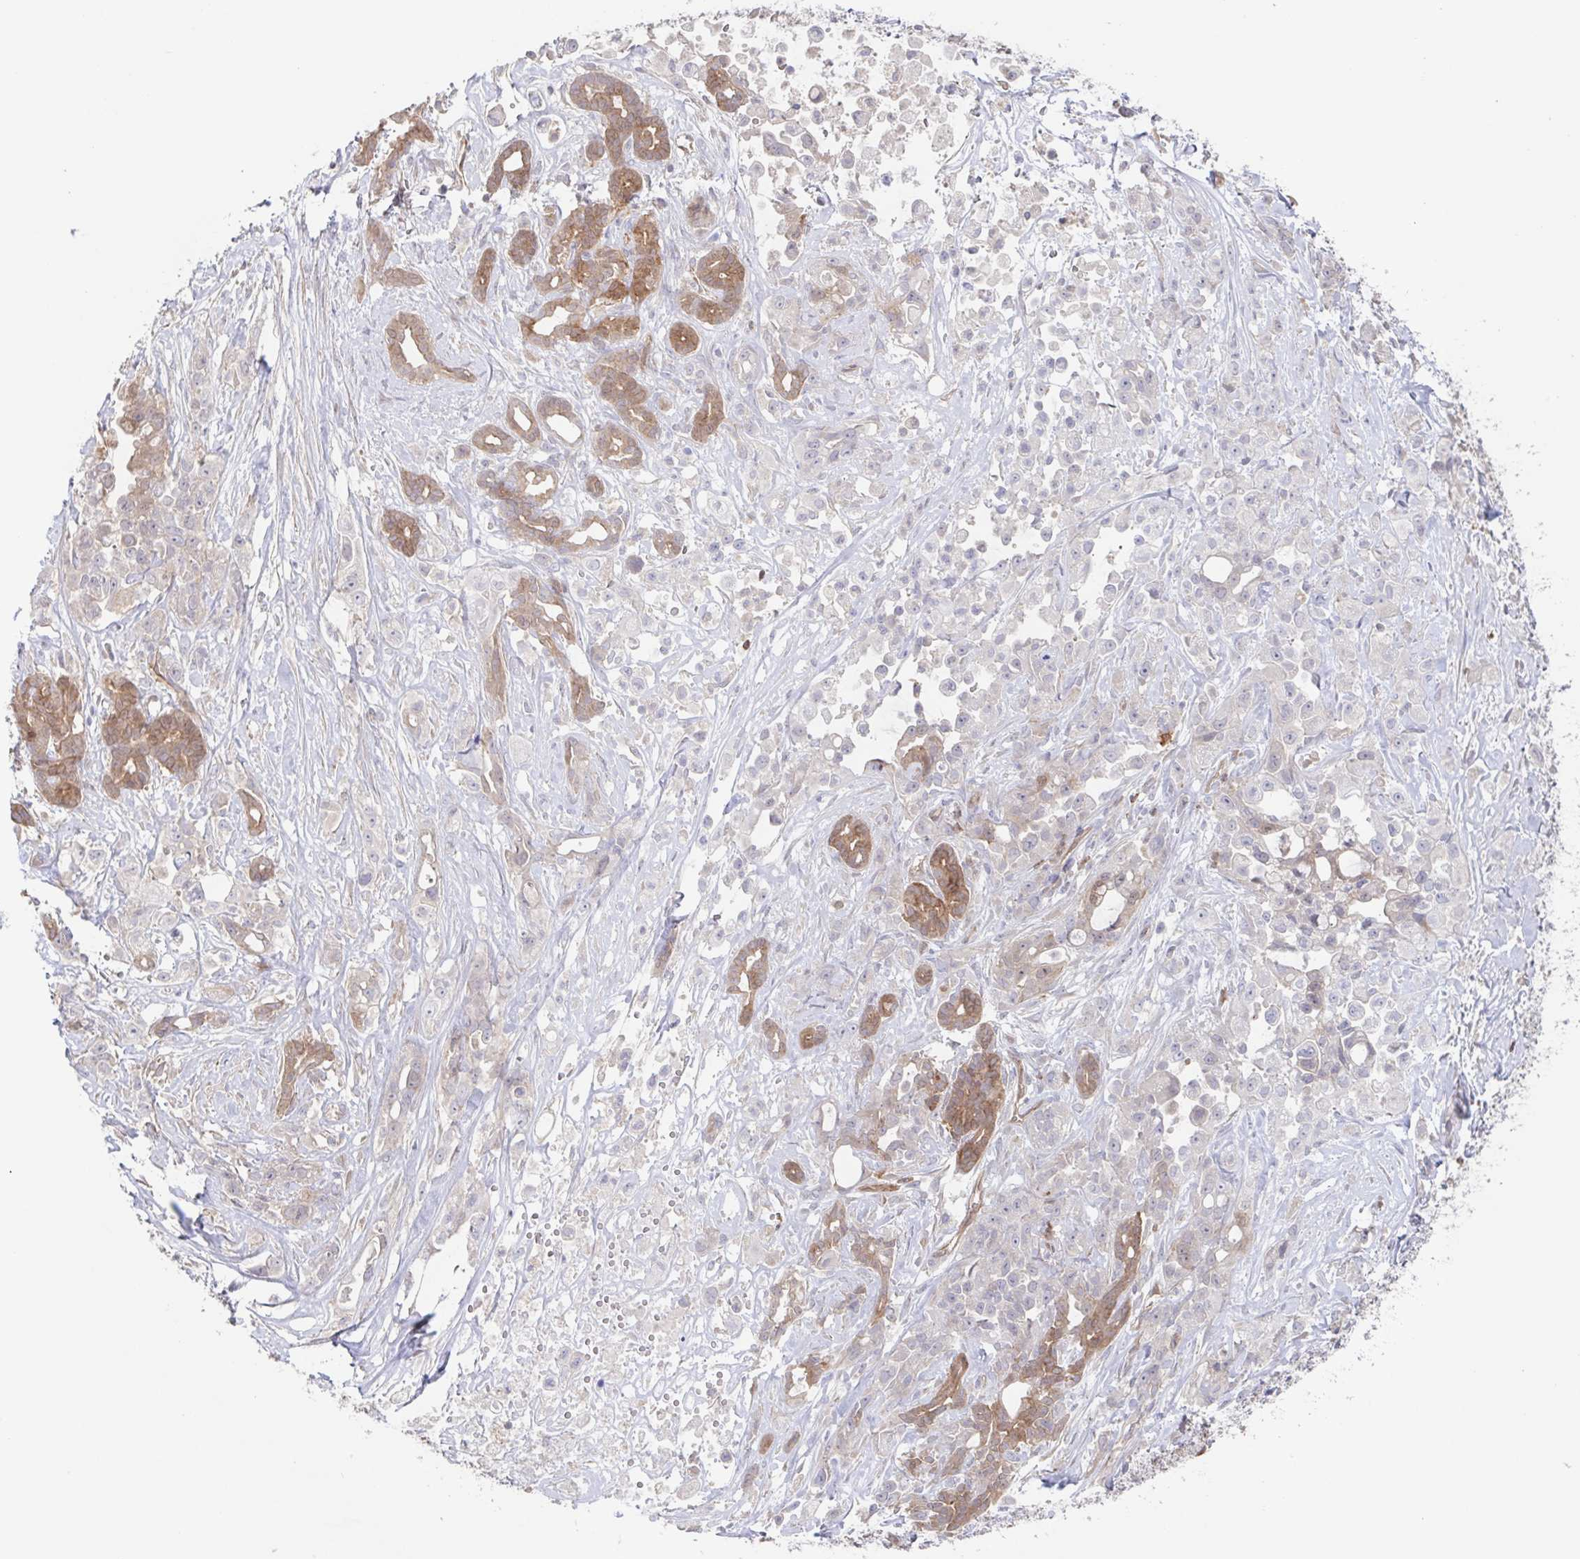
{"staining": {"intensity": "moderate", "quantity": "<25%", "location": "cytoplasmic/membranous"}, "tissue": "pancreatic cancer", "cell_type": "Tumor cells", "image_type": "cancer", "snomed": [{"axis": "morphology", "description": "Adenocarcinoma, NOS"}, {"axis": "topography", "description": "Pancreas"}], "caption": "Tumor cells reveal moderate cytoplasmic/membranous positivity in approximately <25% of cells in pancreatic adenocarcinoma.", "gene": "AGFG2", "patient": {"sex": "male", "age": 44}}